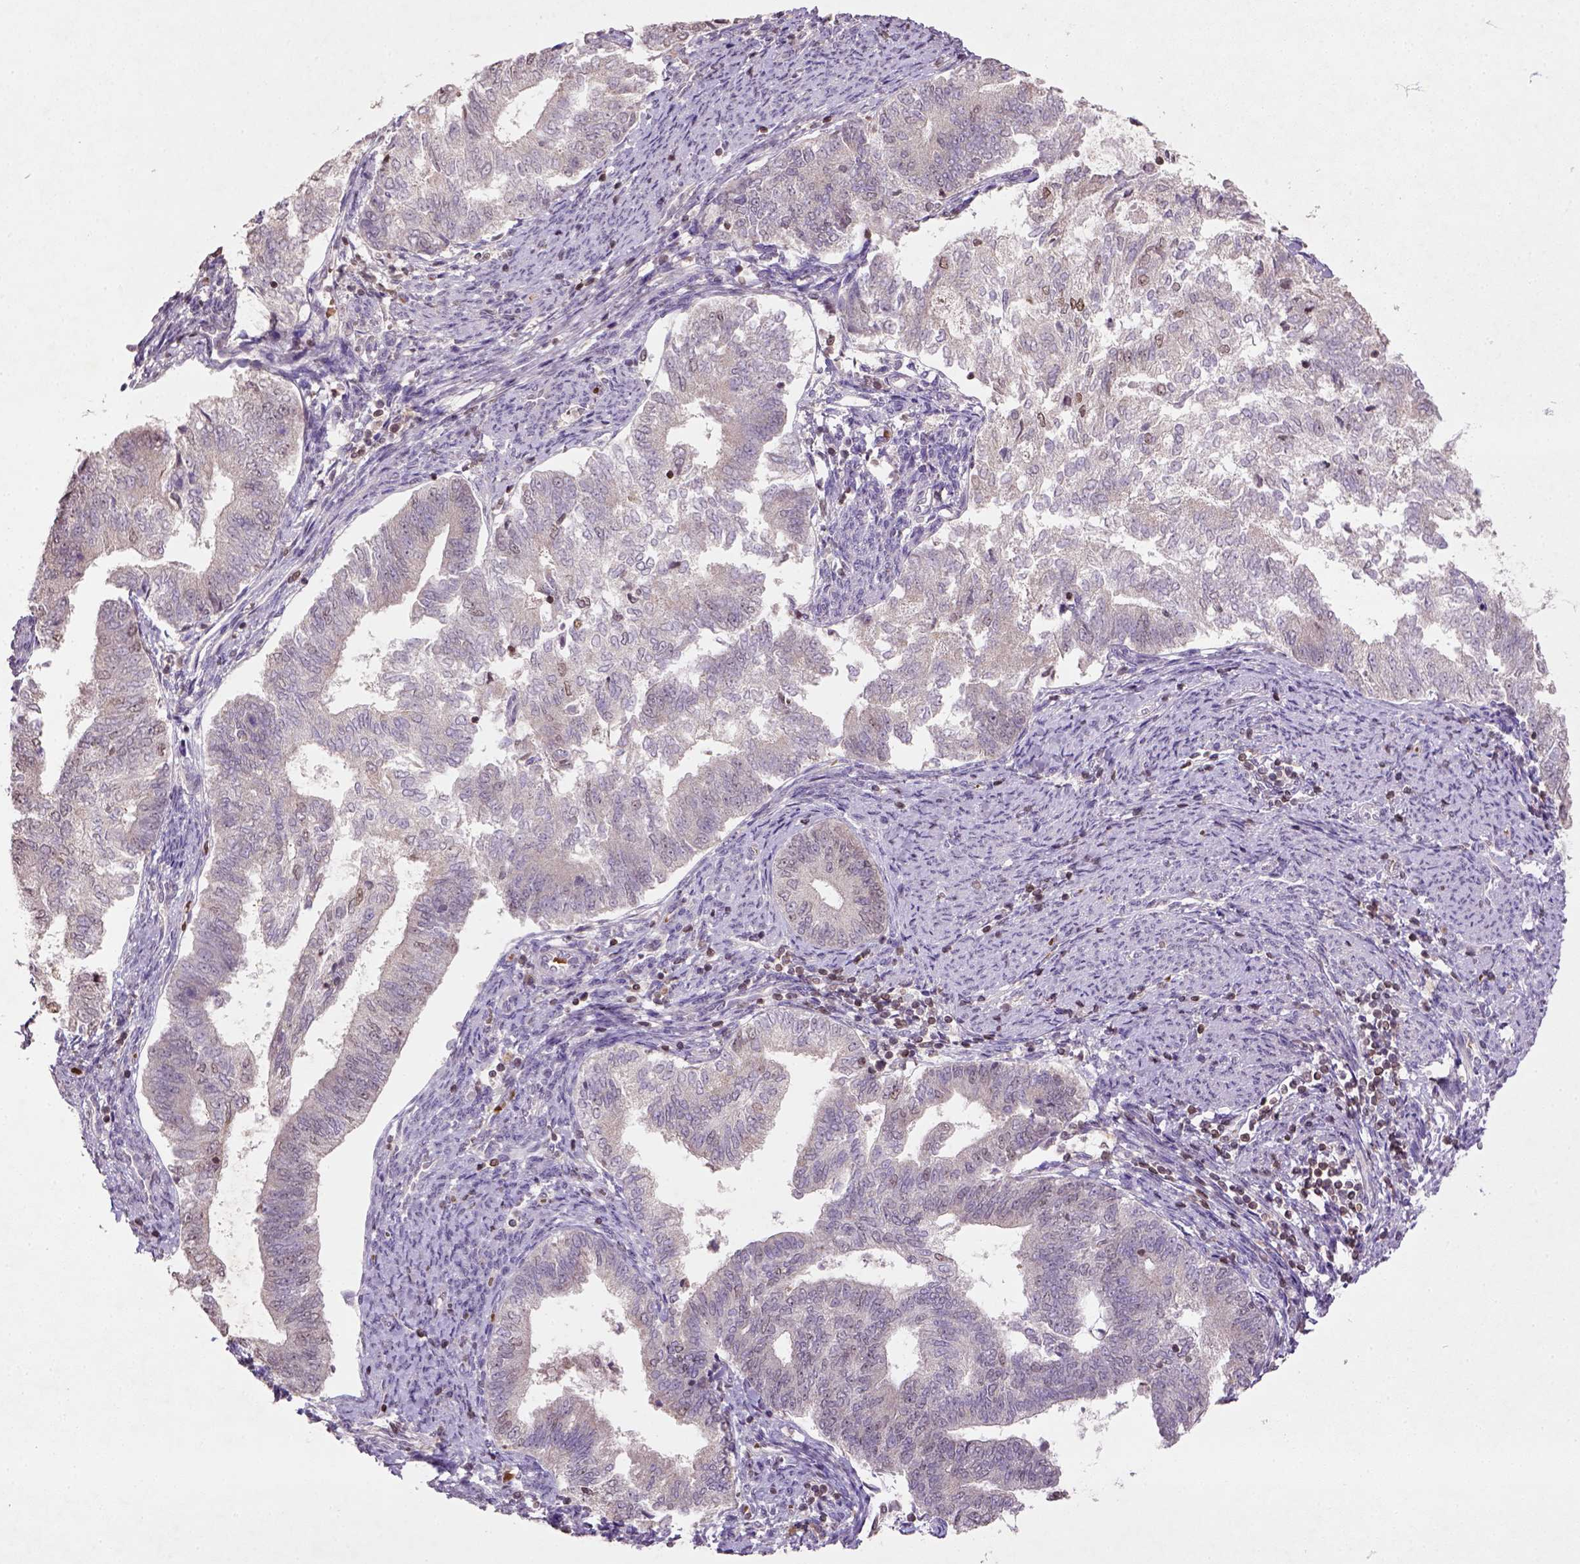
{"staining": {"intensity": "moderate", "quantity": "<25%", "location": "nuclear"}, "tissue": "endometrial cancer", "cell_type": "Tumor cells", "image_type": "cancer", "snomed": [{"axis": "morphology", "description": "Adenocarcinoma, NOS"}, {"axis": "topography", "description": "Endometrium"}], "caption": "High-magnification brightfield microscopy of adenocarcinoma (endometrial) stained with DAB (brown) and counterstained with hematoxylin (blue). tumor cells exhibit moderate nuclear positivity is seen in about<25% of cells.", "gene": "NUDT3", "patient": {"sex": "female", "age": 65}}